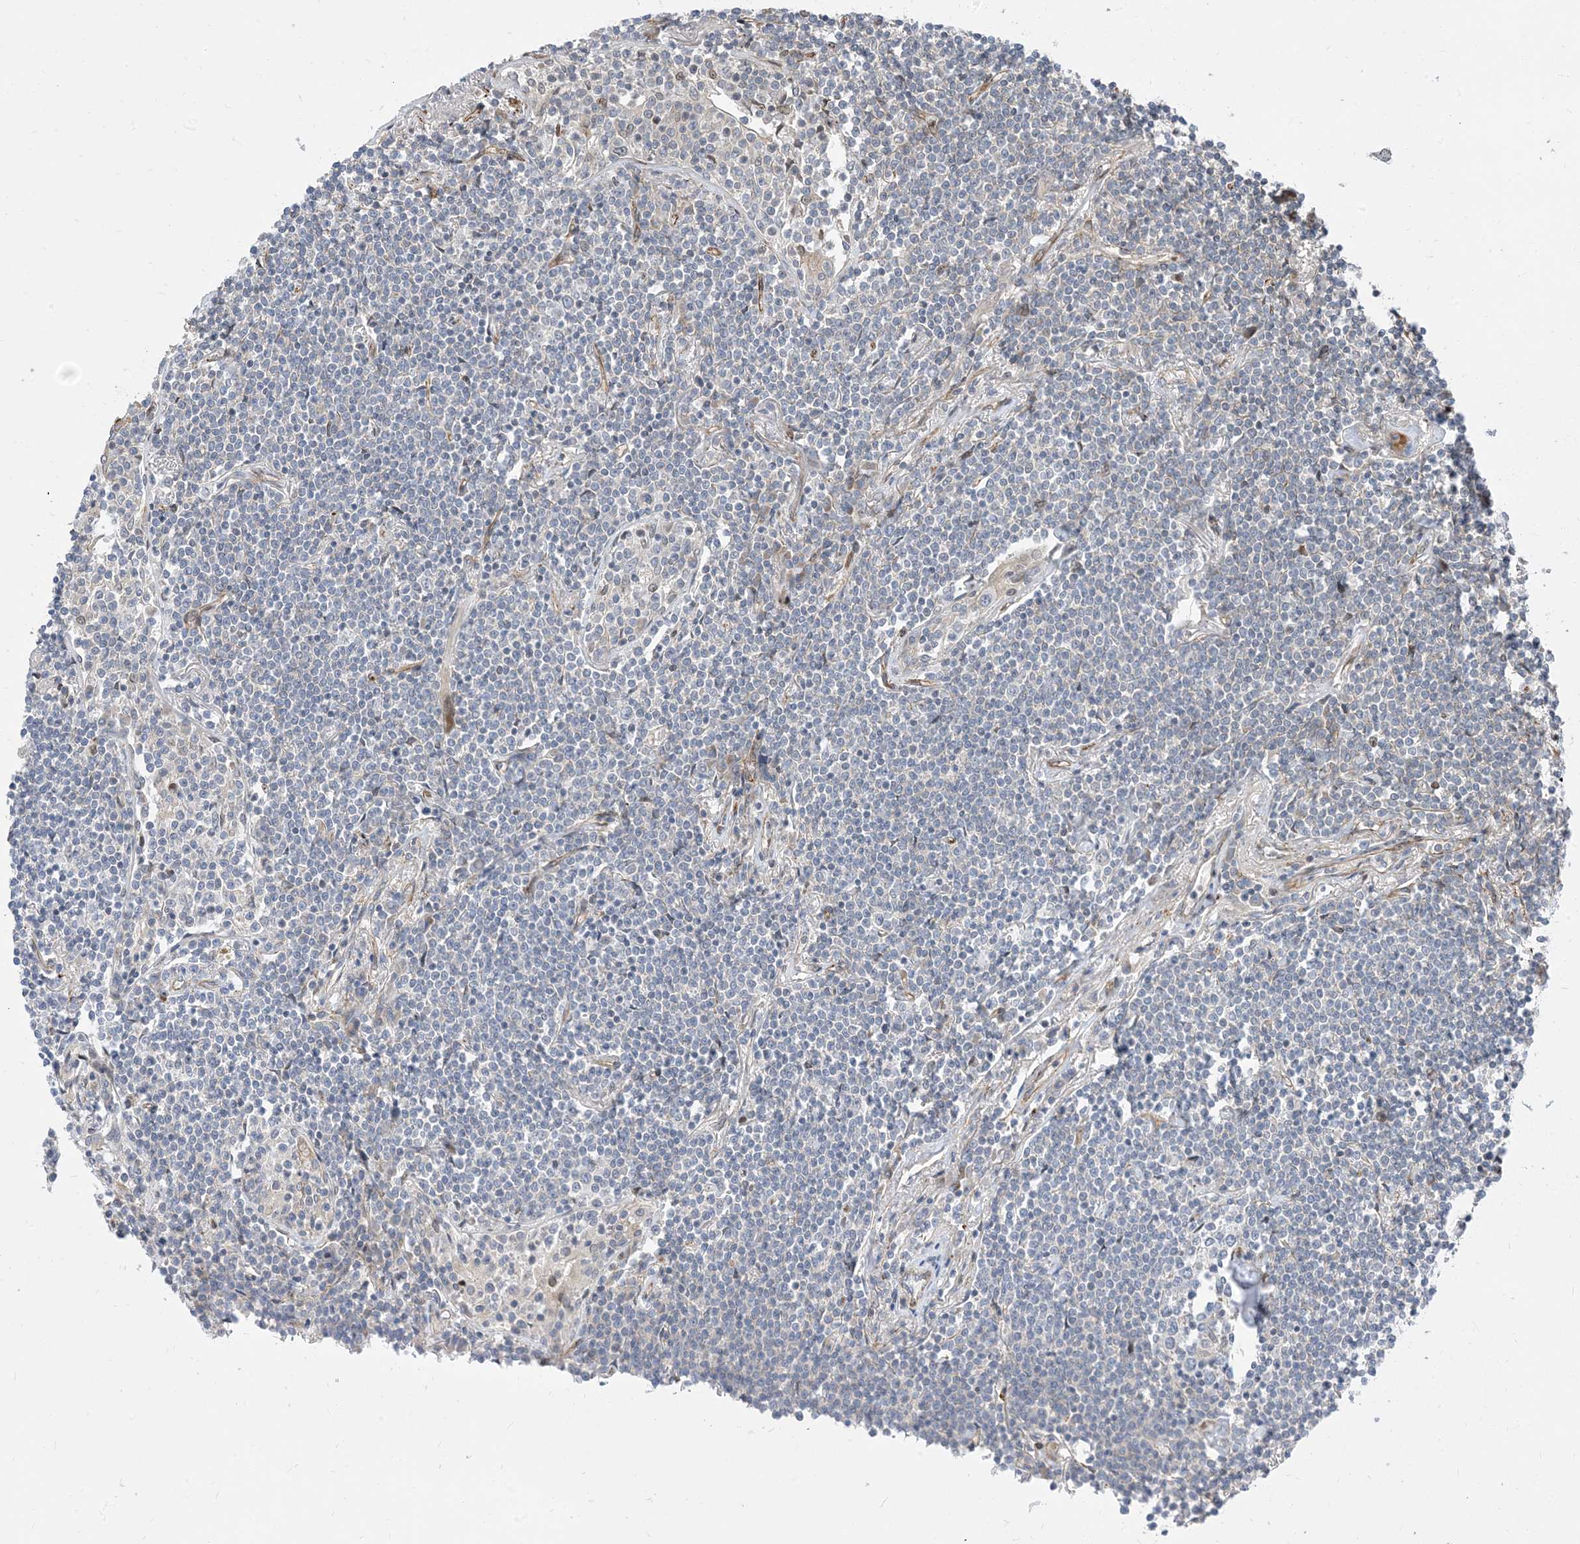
{"staining": {"intensity": "negative", "quantity": "none", "location": "none"}, "tissue": "lymphoma", "cell_type": "Tumor cells", "image_type": "cancer", "snomed": [{"axis": "morphology", "description": "Malignant lymphoma, non-Hodgkin's type, Low grade"}, {"axis": "topography", "description": "Lung"}], "caption": "DAB immunohistochemical staining of human low-grade malignant lymphoma, non-Hodgkin's type reveals no significant expression in tumor cells.", "gene": "TYSND1", "patient": {"sex": "female", "age": 71}}